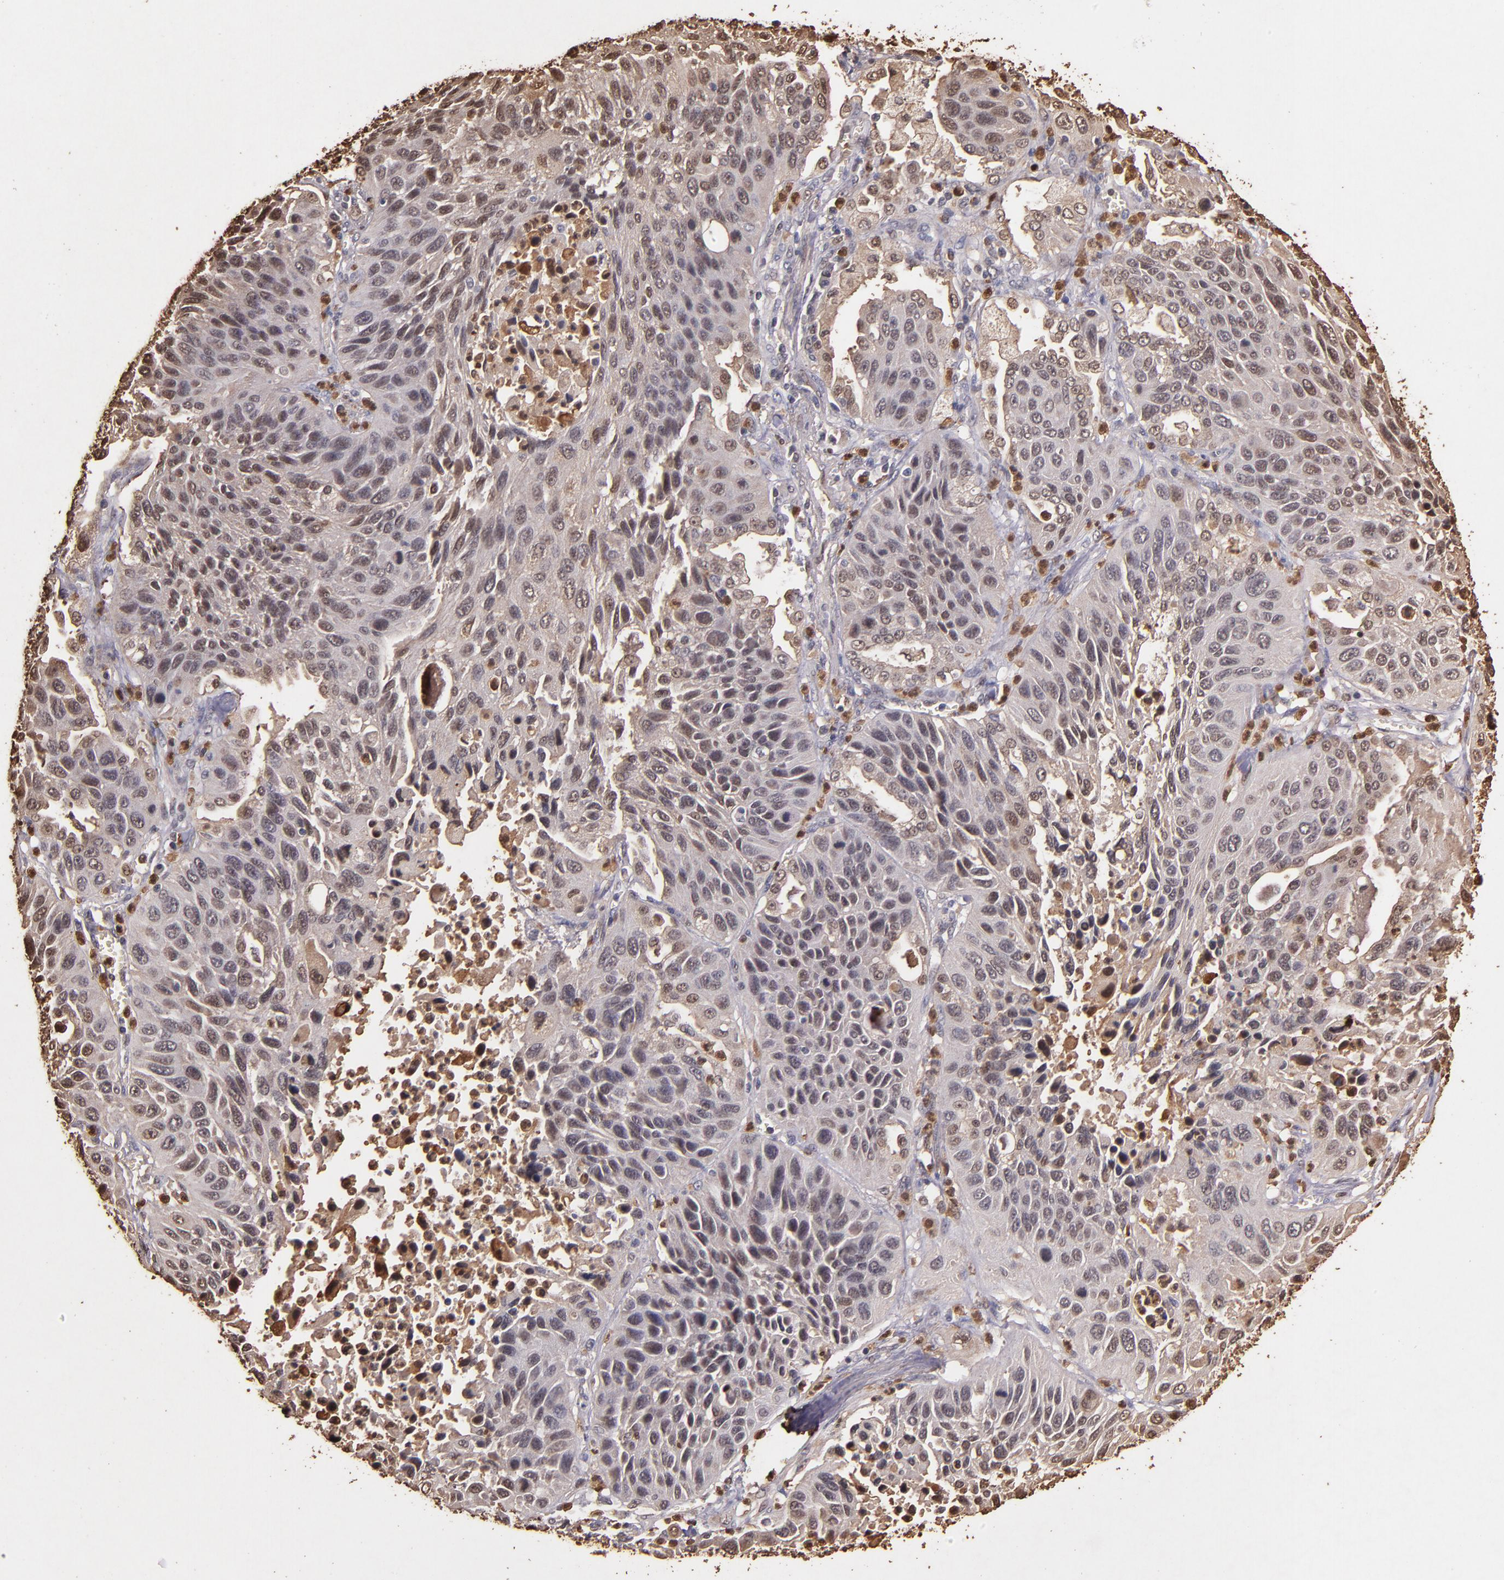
{"staining": {"intensity": "weak", "quantity": "<25%", "location": "cytoplasmic/membranous,nuclear"}, "tissue": "lung cancer", "cell_type": "Tumor cells", "image_type": "cancer", "snomed": [{"axis": "morphology", "description": "Squamous cell carcinoma, NOS"}, {"axis": "topography", "description": "Lung"}], "caption": "DAB immunohistochemical staining of lung cancer demonstrates no significant staining in tumor cells. The staining is performed using DAB brown chromogen with nuclei counter-stained in using hematoxylin.", "gene": "S100A6", "patient": {"sex": "female", "age": 76}}